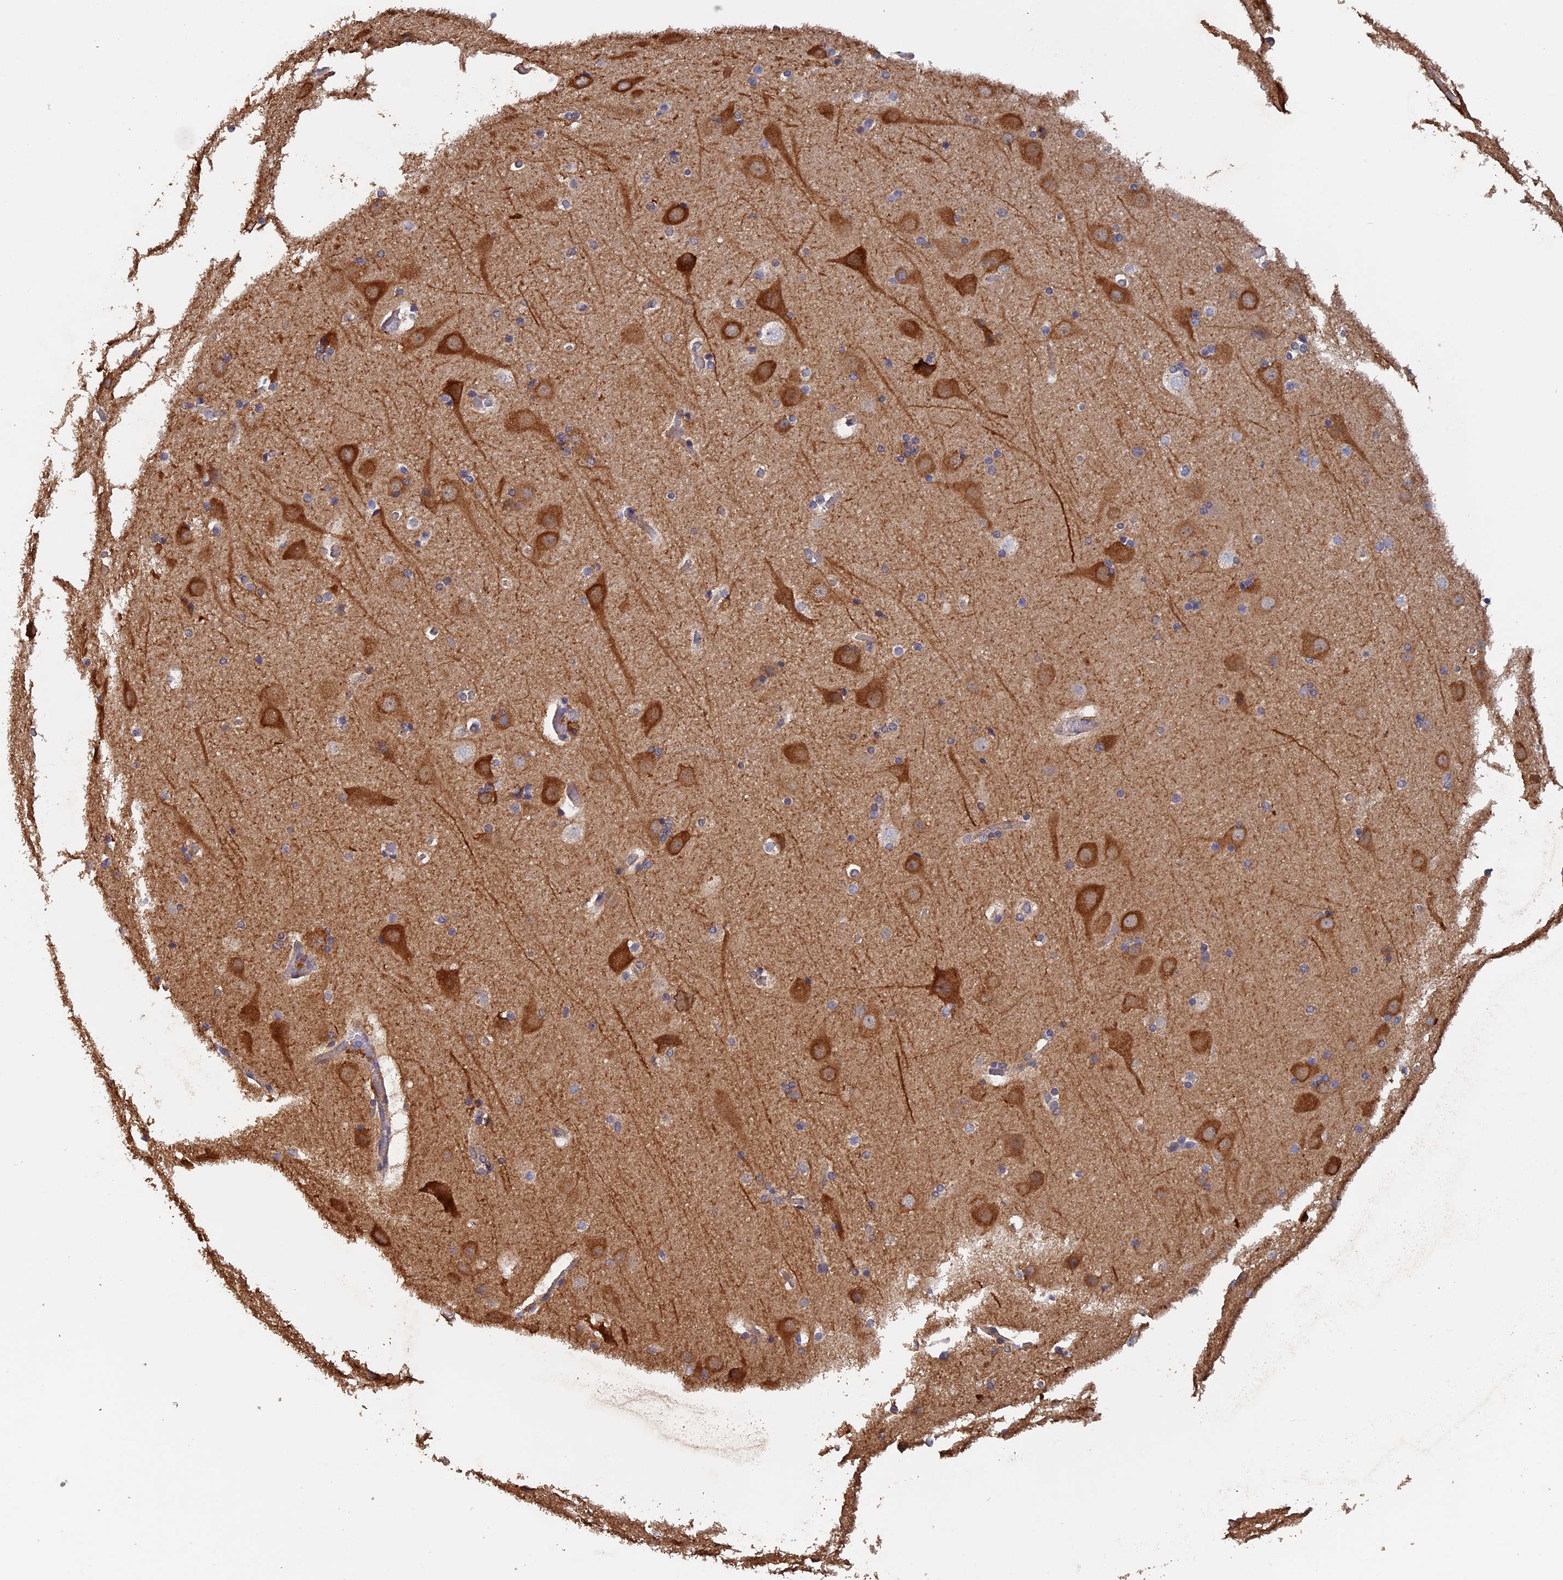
{"staining": {"intensity": "negative", "quantity": "none", "location": "none"}, "tissue": "cerebral cortex", "cell_type": "Endothelial cells", "image_type": "normal", "snomed": [{"axis": "morphology", "description": "Normal tissue, NOS"}, {"axis": "topography", "description": "Cerebral cortex"}], "caption": "Normal cerebral cortex was stained to show a protein in brown. There is no significant positivity in endothelial cells. Brightfield microscopy of IHC stained with DAB (brown) and hematoxylin (blue), captured at high magnification.", "gene": "PIGQ", "patient": {"sex": "male", "age": 57}}